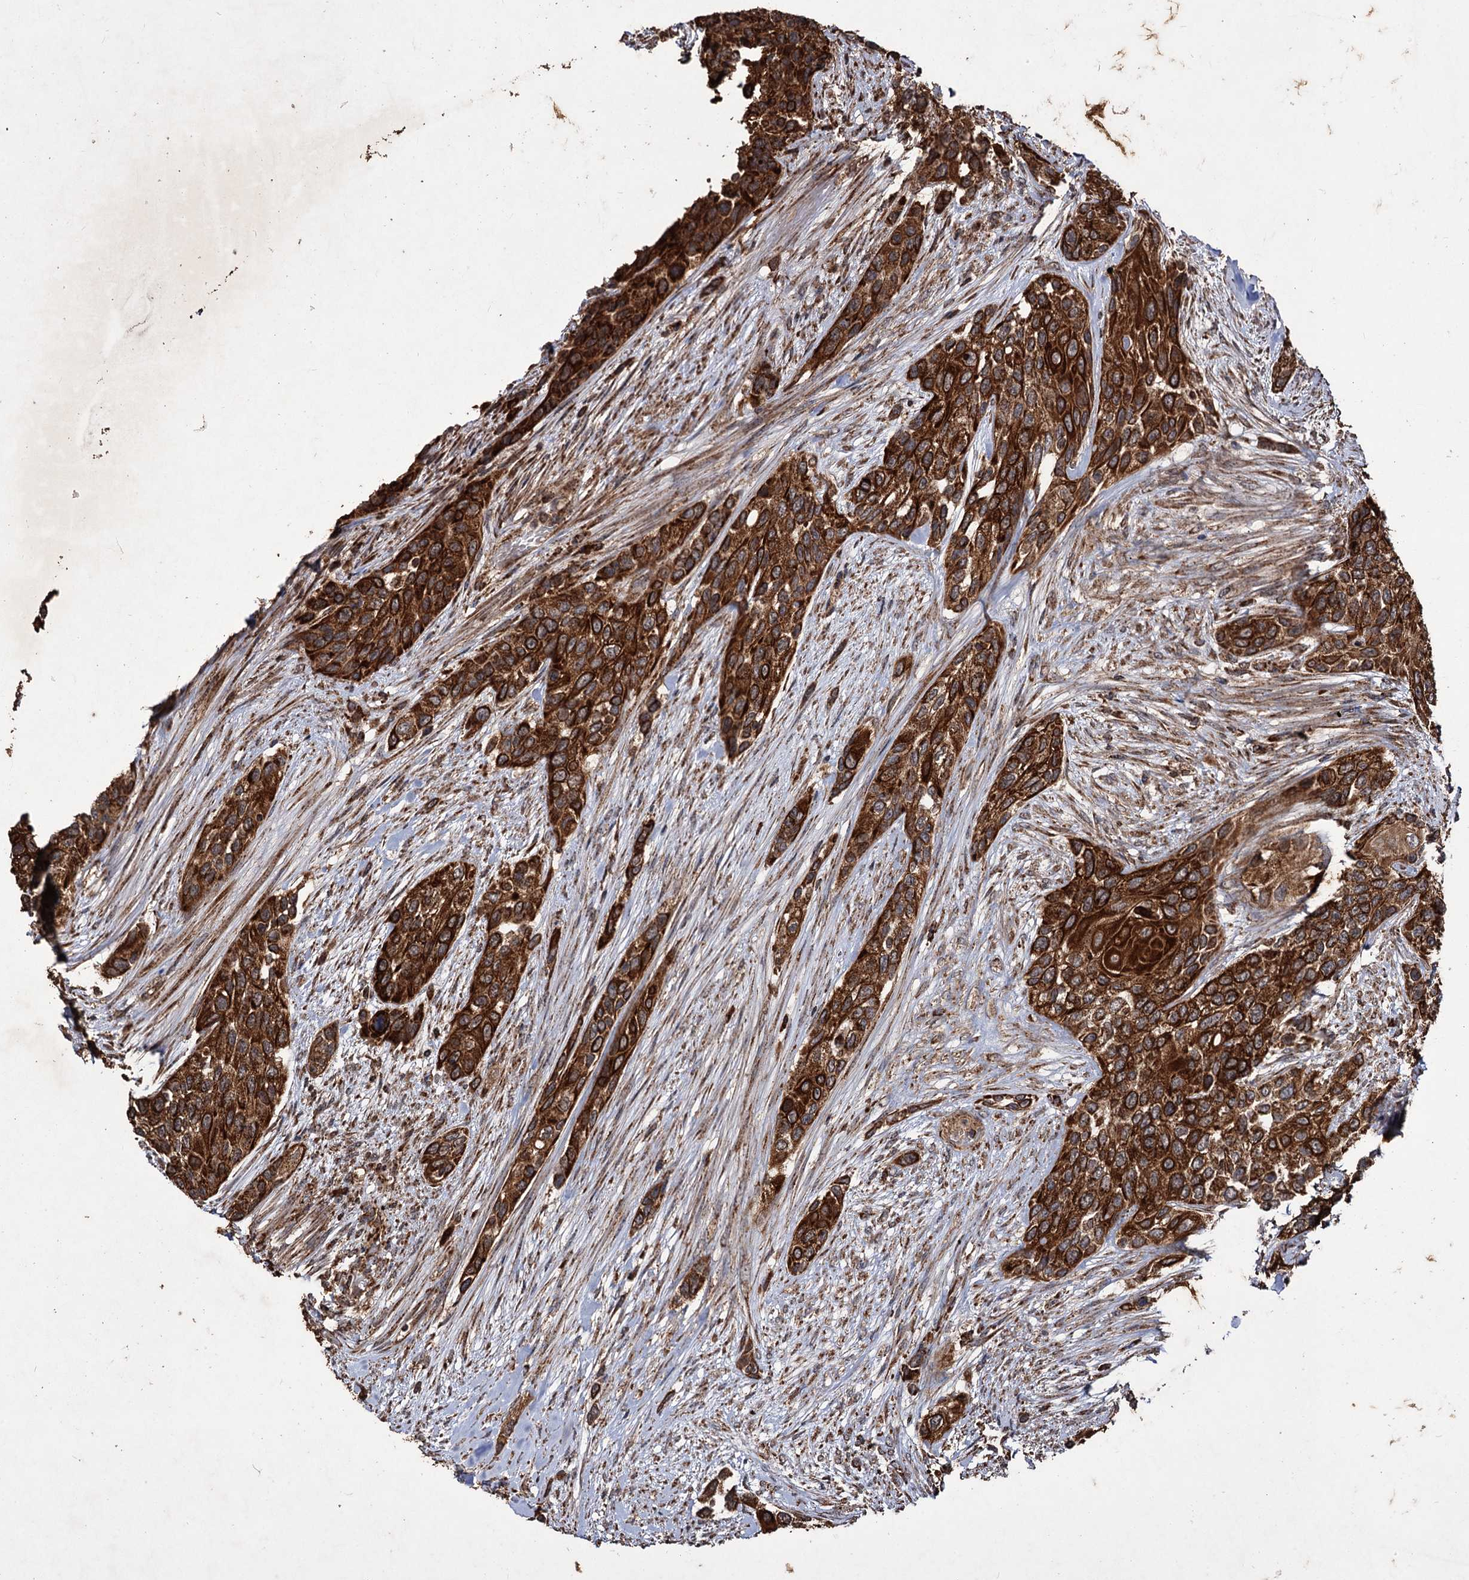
{"staining": {"intensity": "strong", "quantity": ">75%", "location": "cytoplasmic/membranous"}, "tissue": "urothelial cancer", "cell_type": "Tumor cells", "image_type": "cancer", "snomed": [{"axis": "morphology", "description": "Normal tissue, NOS"}, {"axis": "morphology", "description": "Urothelial carcinoma, High grade"}, {"axis": "topography", "description": "Vascular tissue"}, {"axis": "topography", "description": "Urinary bladder"}], "caption": "Immunohistochemical staining of human urothelial carcinoma (high-grade) exhibits strong cytoplasmic/membranous protein staining in about >75% of tumor cells.", "gene": "IPO4", "patient": {"sex": "female", "age": 56}}